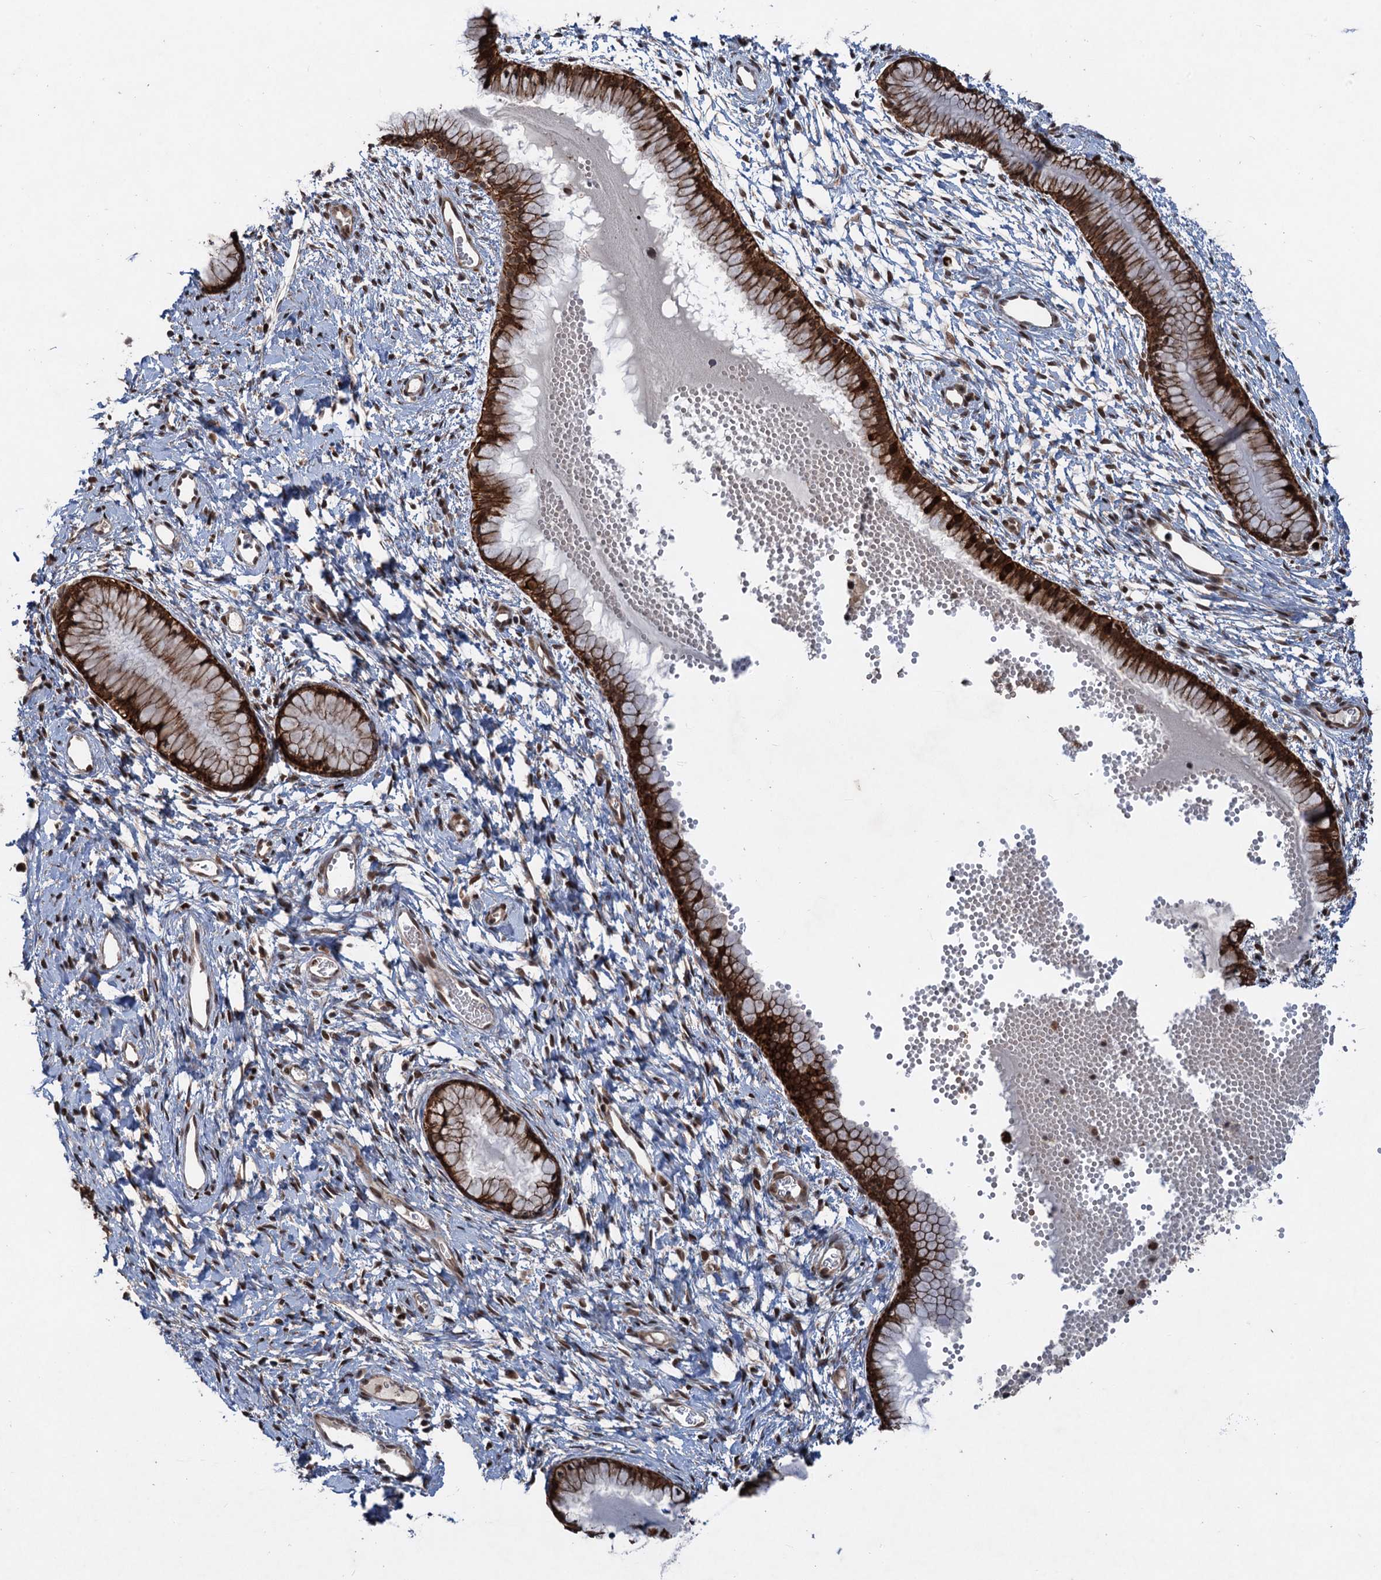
{"staining": {"intensity": "strong", "quantity": ">75%", "location": "cytoplasmic/membranous"}, "tissue": "cervix", "cell_type": "Glandular cells", "image_type": "normal", "snomed": [{"axis": "morphology", "description": "Normal tissue, NOS"}, {"axis": "topography", "description": "Cervix"}], "caption": "About >75% of glandular cells in unremarkable cervix exhibit strong cytoplasmic/membranous protein positivity as visualized by brown immunohistochemical staining.", "gene": "TTC31", "patient": {"sex": "female", "age": 42}}